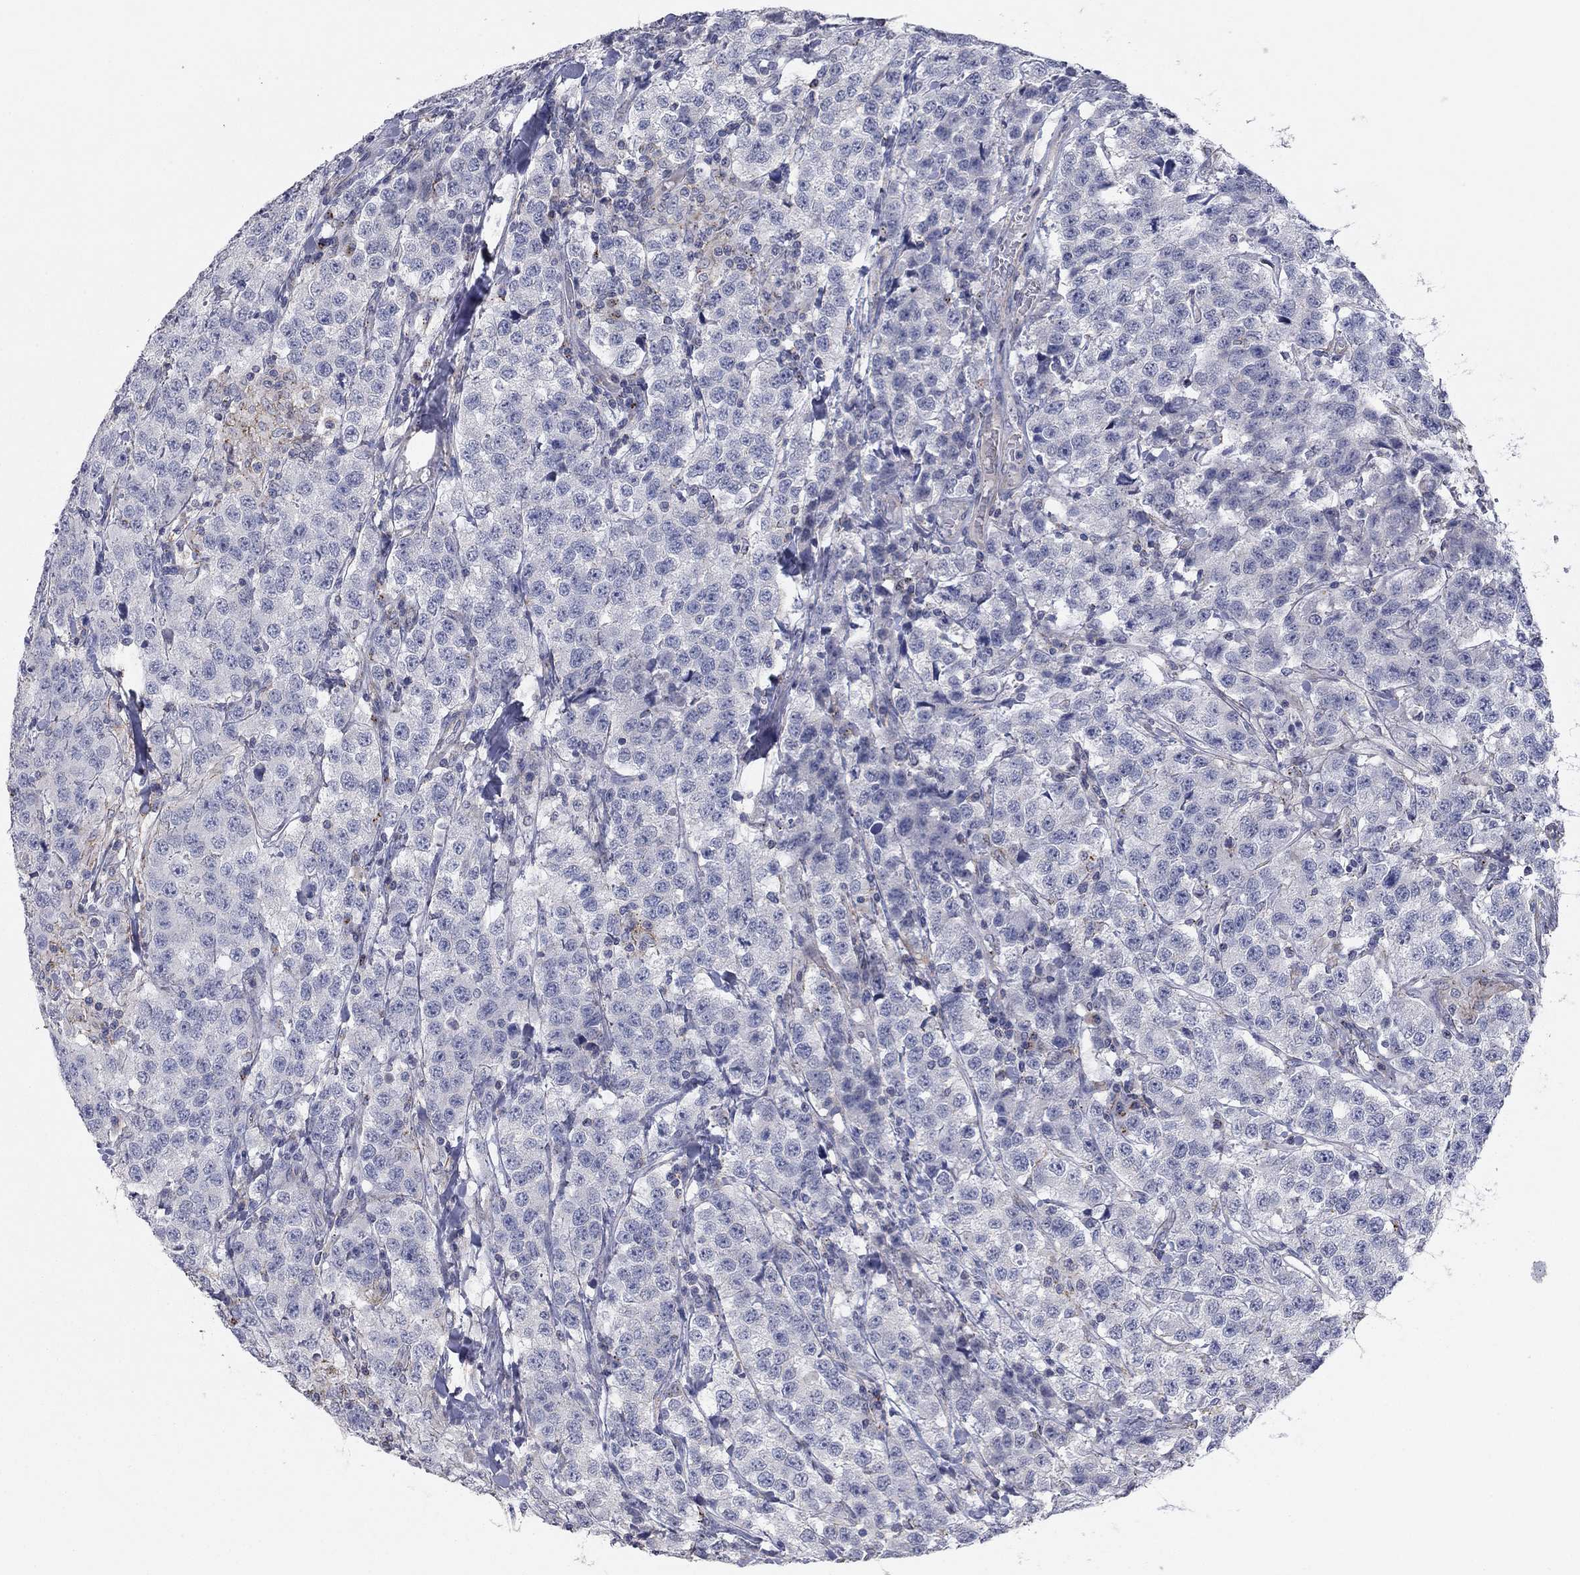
{"staining": {"intensity": "negative", "quantity": "none", "location": "none"}, "tissue": "testis cancer", "cell_type": "Tumor cells", "image_type": "cancer", "snomed": [{"axis": "morphology", "description": "Seminoma, NOS"}, {"axis": "topography", "description": "Testis"}], "caption": "A high-resolution photomicrograph shows immunohistochemistry (IHC) staining of testis seminoma, which demonstrates no significant positivity in tumor cells.", "gene": "SEPTIN3", "patient": {"sex": "male", "age": 59}}